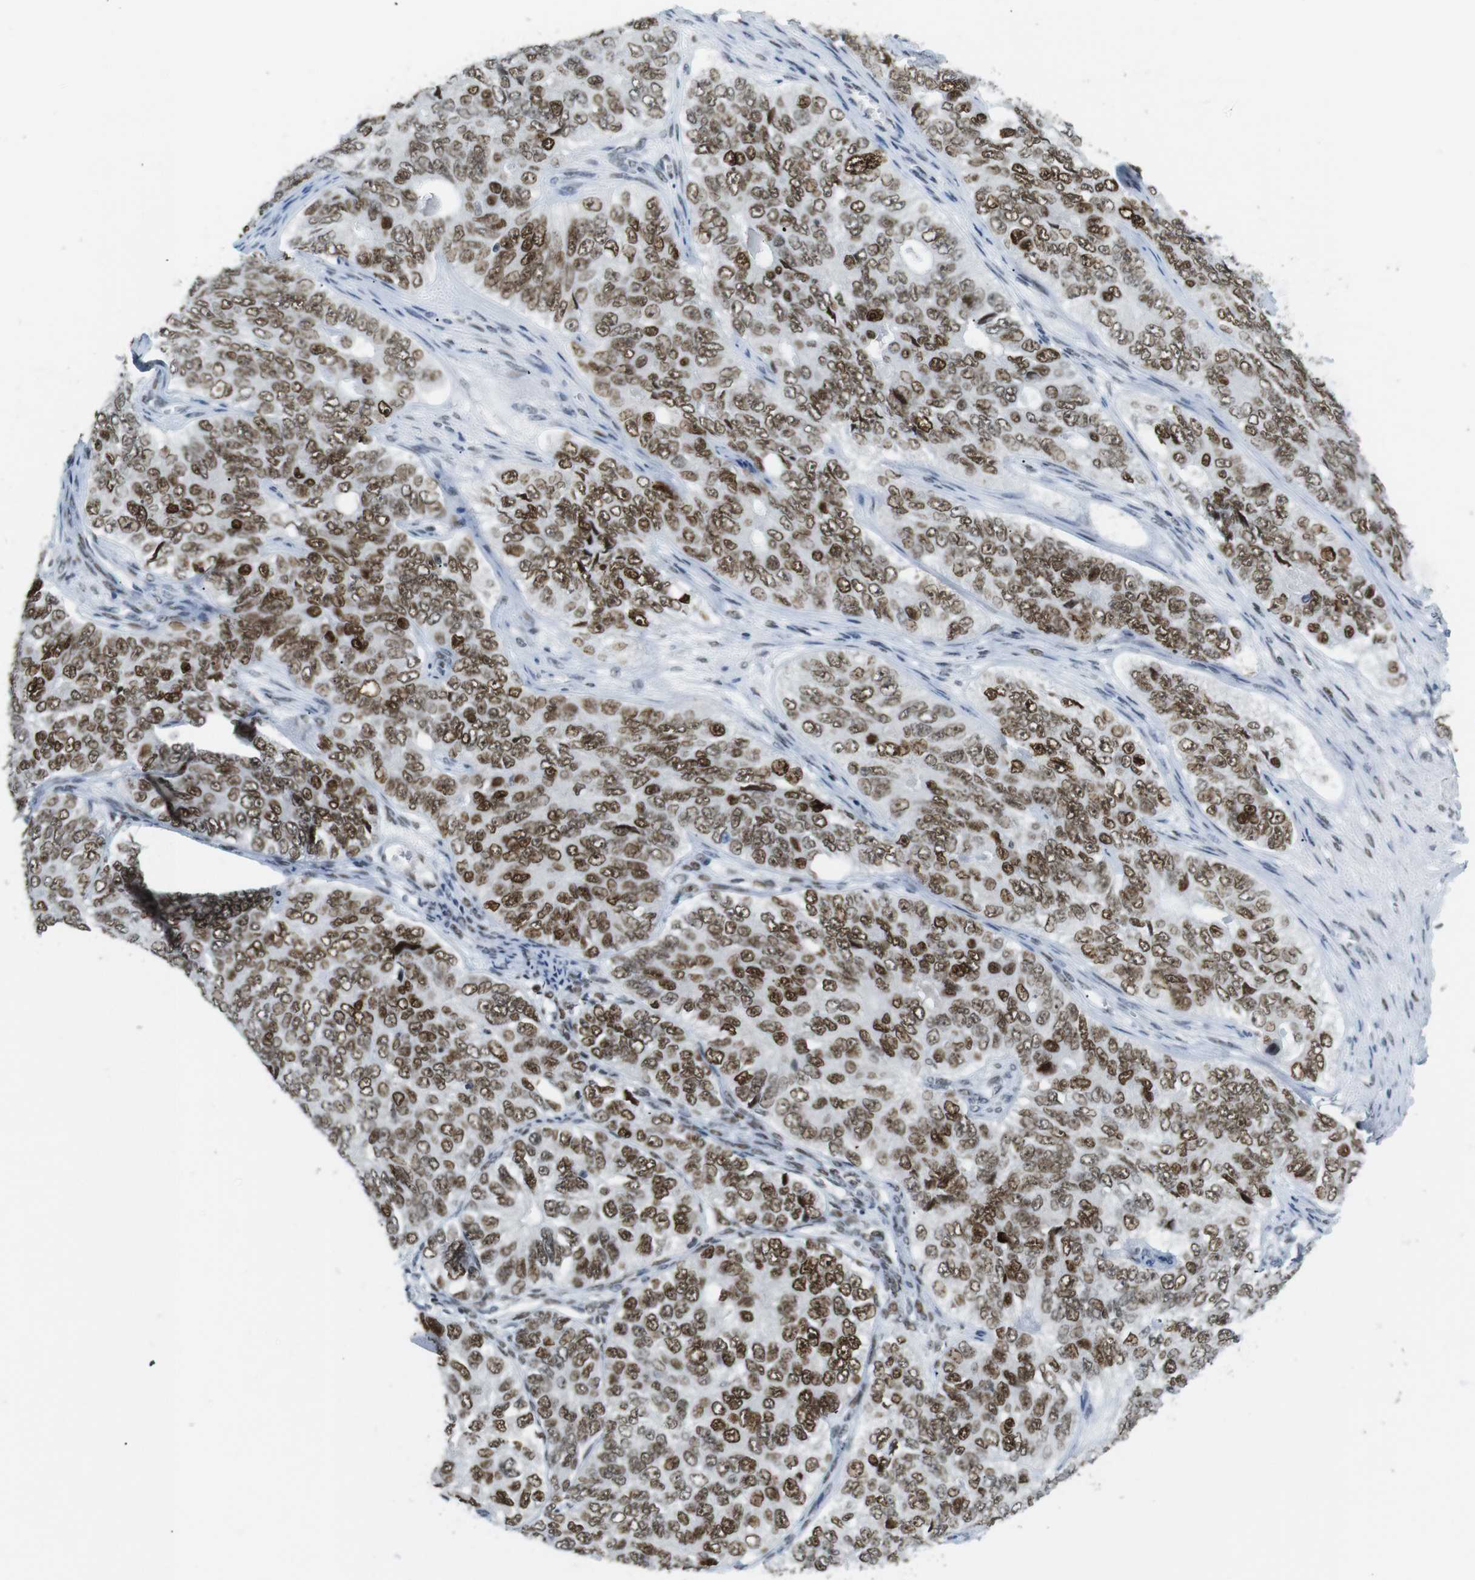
{"staining": {"intensity": "strong", "quantity": ">75%", "location": "nuclear"}, "tissue": "ovarian cancer", "cell_type": "Tumor cells", "image_type": "cancer", "snomed": [{"axis": "morphology", "description": "Carcinoma, endometroid"}, {"axis": "topography", "description": "Ovary"}], "caption": "Brown immunohistochemical staining in ovarian endometroid carcinoma demonstrates strong nuclear positivity in about >75% of tumor cells.", "gene": "RIOX2", "patient": {"sex": "female", "age": 51}}